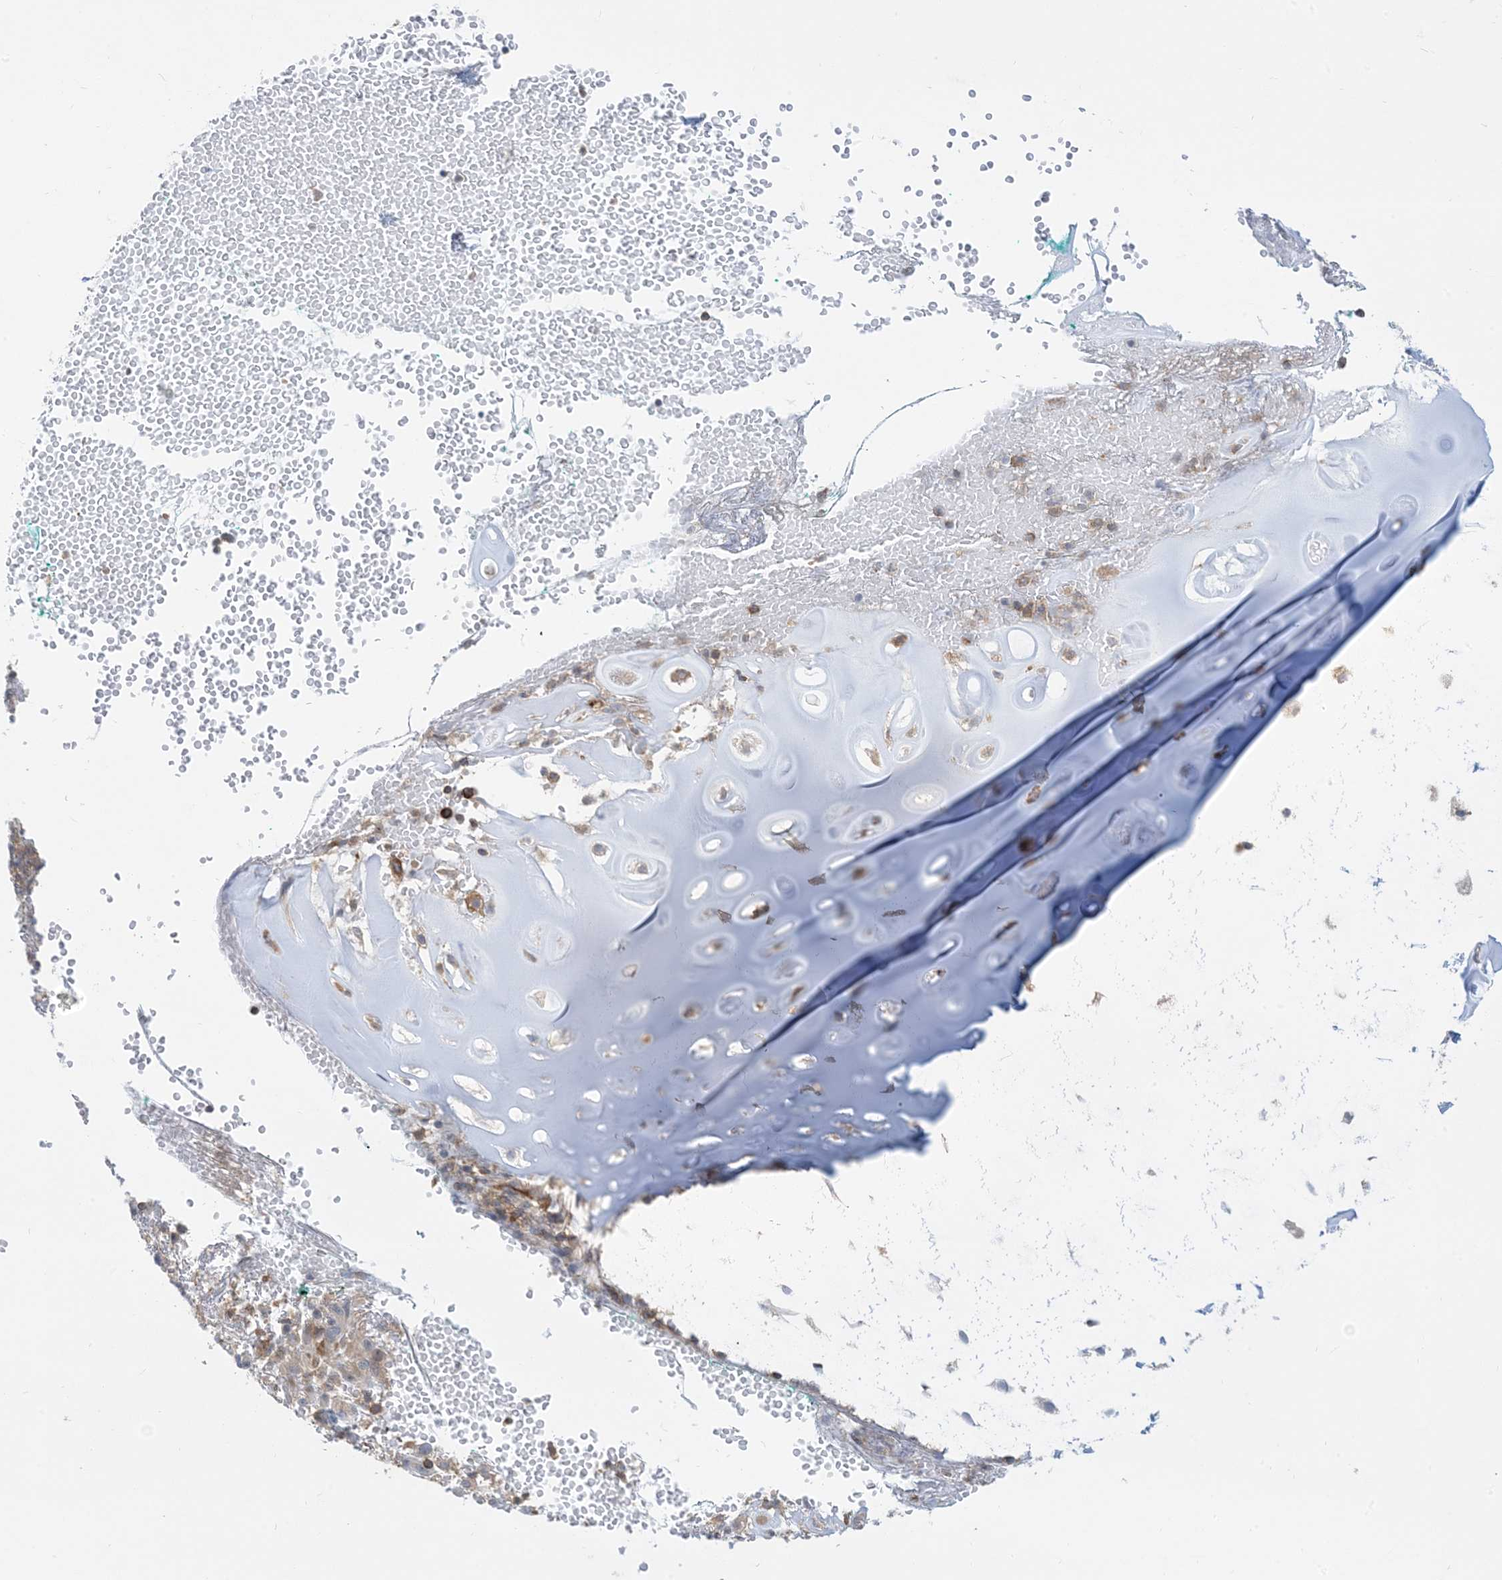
{"staining": {"intensity": "weak", "quantity": ">75%", "location": "cytoplasmic/membranous"}, "tissue": "soft tissue", "cell_type": "Chondrocytes", "image_type": "normal", "snomed": [{"axis": "morphology", "description": "Normal tissue, NOS"}, {"axis": "morphology", "description": "Basal cell carcinoma"}, {"axis": "topography", "description": "Cartilage tissue"}, {"axis": "topography", "description": "Nasopharynx"}, {"axis": "topography", "description": "Oral tissue"}], "caption": "Immunohistochemistry (DAB (3,3'-diaminobenzidine)) staining of benign human soft tissue reveals weak cytoplasmic/membranous protein staining in about >75% of chondrocytes. (Stains: DAB in brown, nuclei in blue, Microscopy: brightfield microscopy at high magnification).", "gene": "AOC1", "patient": {"sex": "female", "age": 77}}